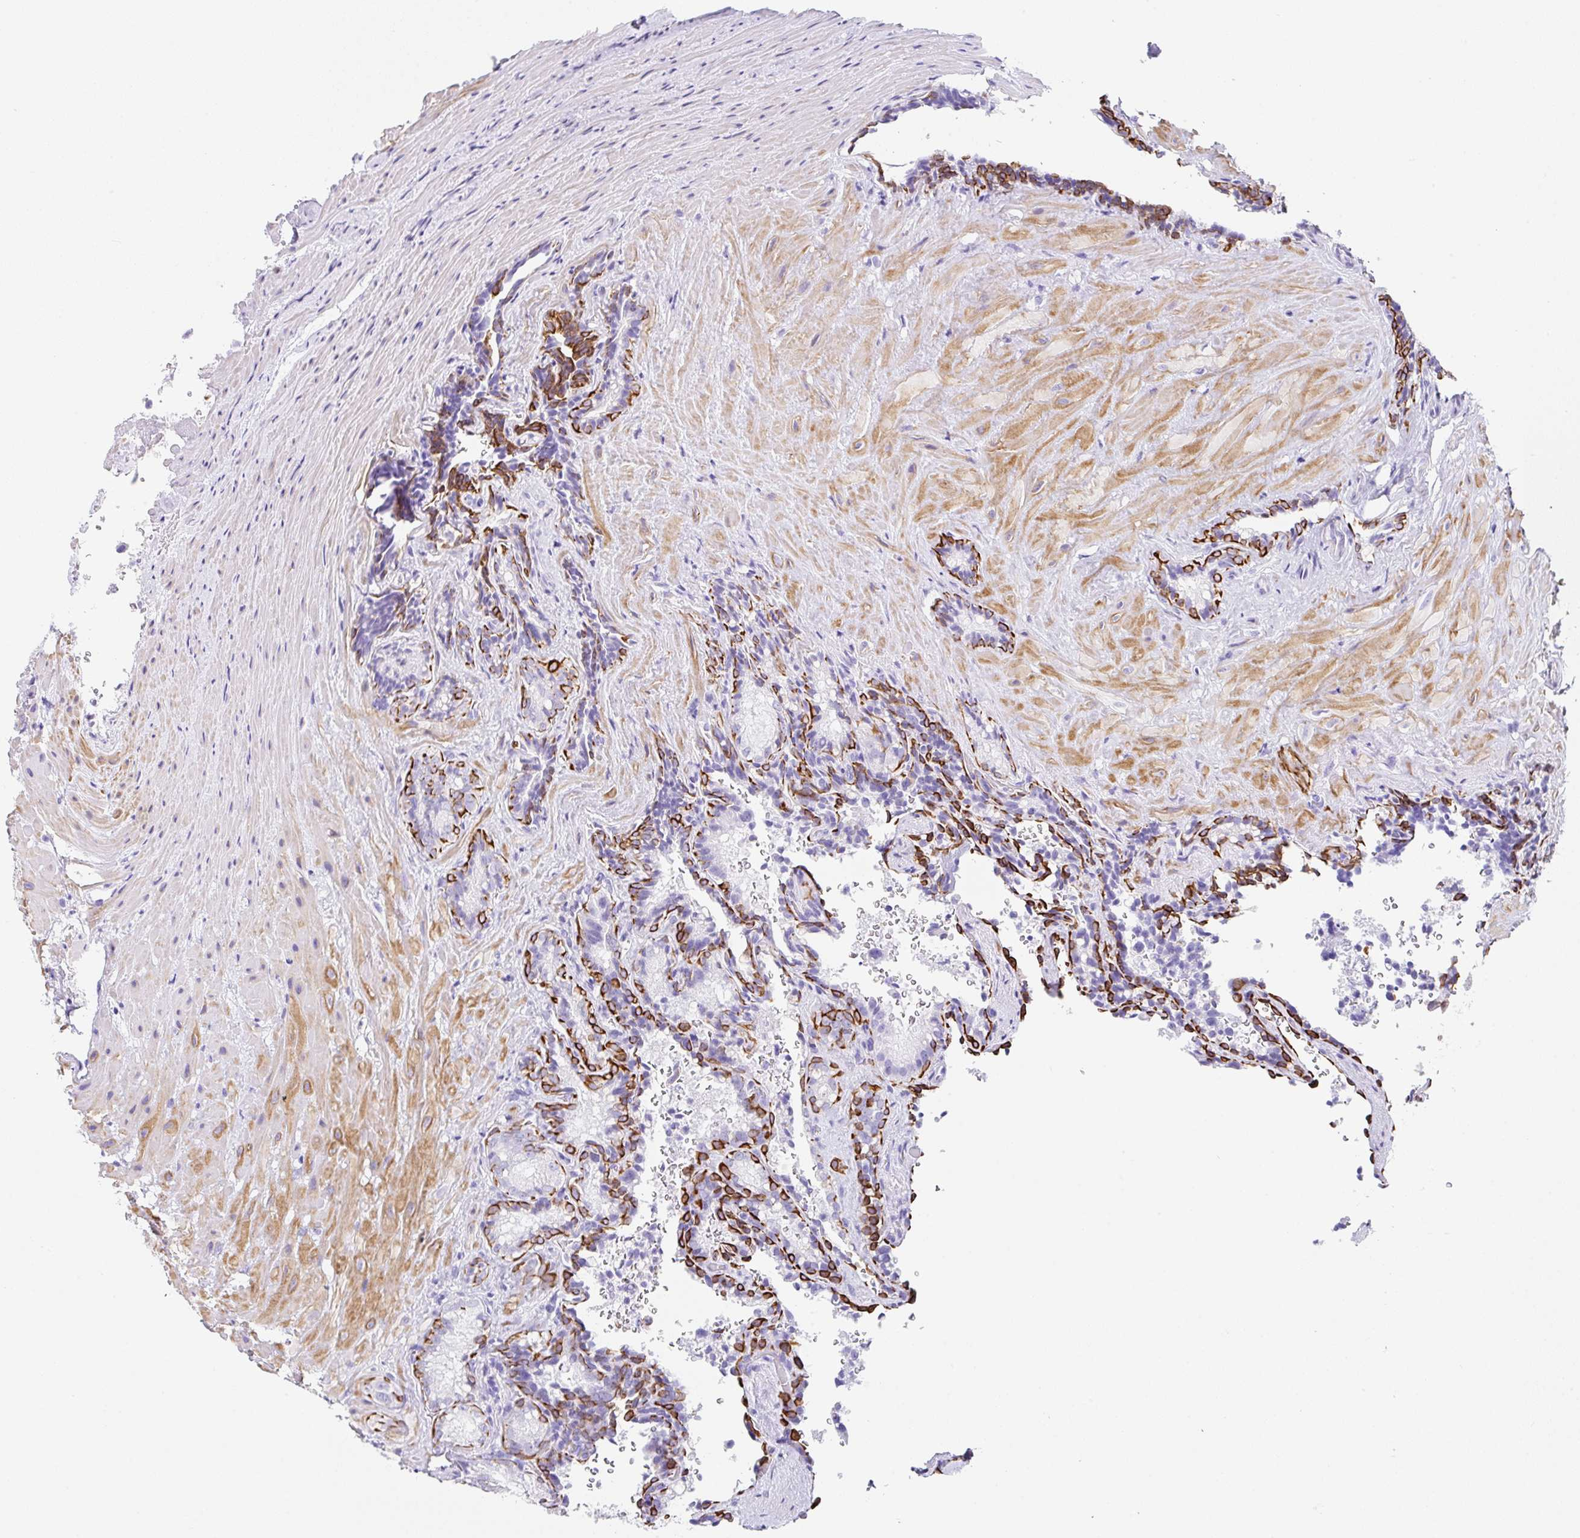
{"staining": {"intensity": "strong", "quantity": "25%-75%", "location": "cytoplasmic/membranous"}, "tissue": "seminal vesicle", "cell_type": "Glandular cells", "image_type": "normal", "snomed": [{"axis": "morphology", "description": "Normal tissue, NOS"}, {"axis": "topography", "description": "Seminal veicle"}], "caption": "A high-resolution histopathology image shows IHC staining of unremarkable seminal vesicle, which reveals strong cytoplasmic/membranous expression in about 25%-75% of glandular cells. (DAB (3,3'-diaminobenzidine) IHC with brightfield microscopy, high magnification).", "gene": "CLDND2", "patient": {"sex": "male", "age": 47}}